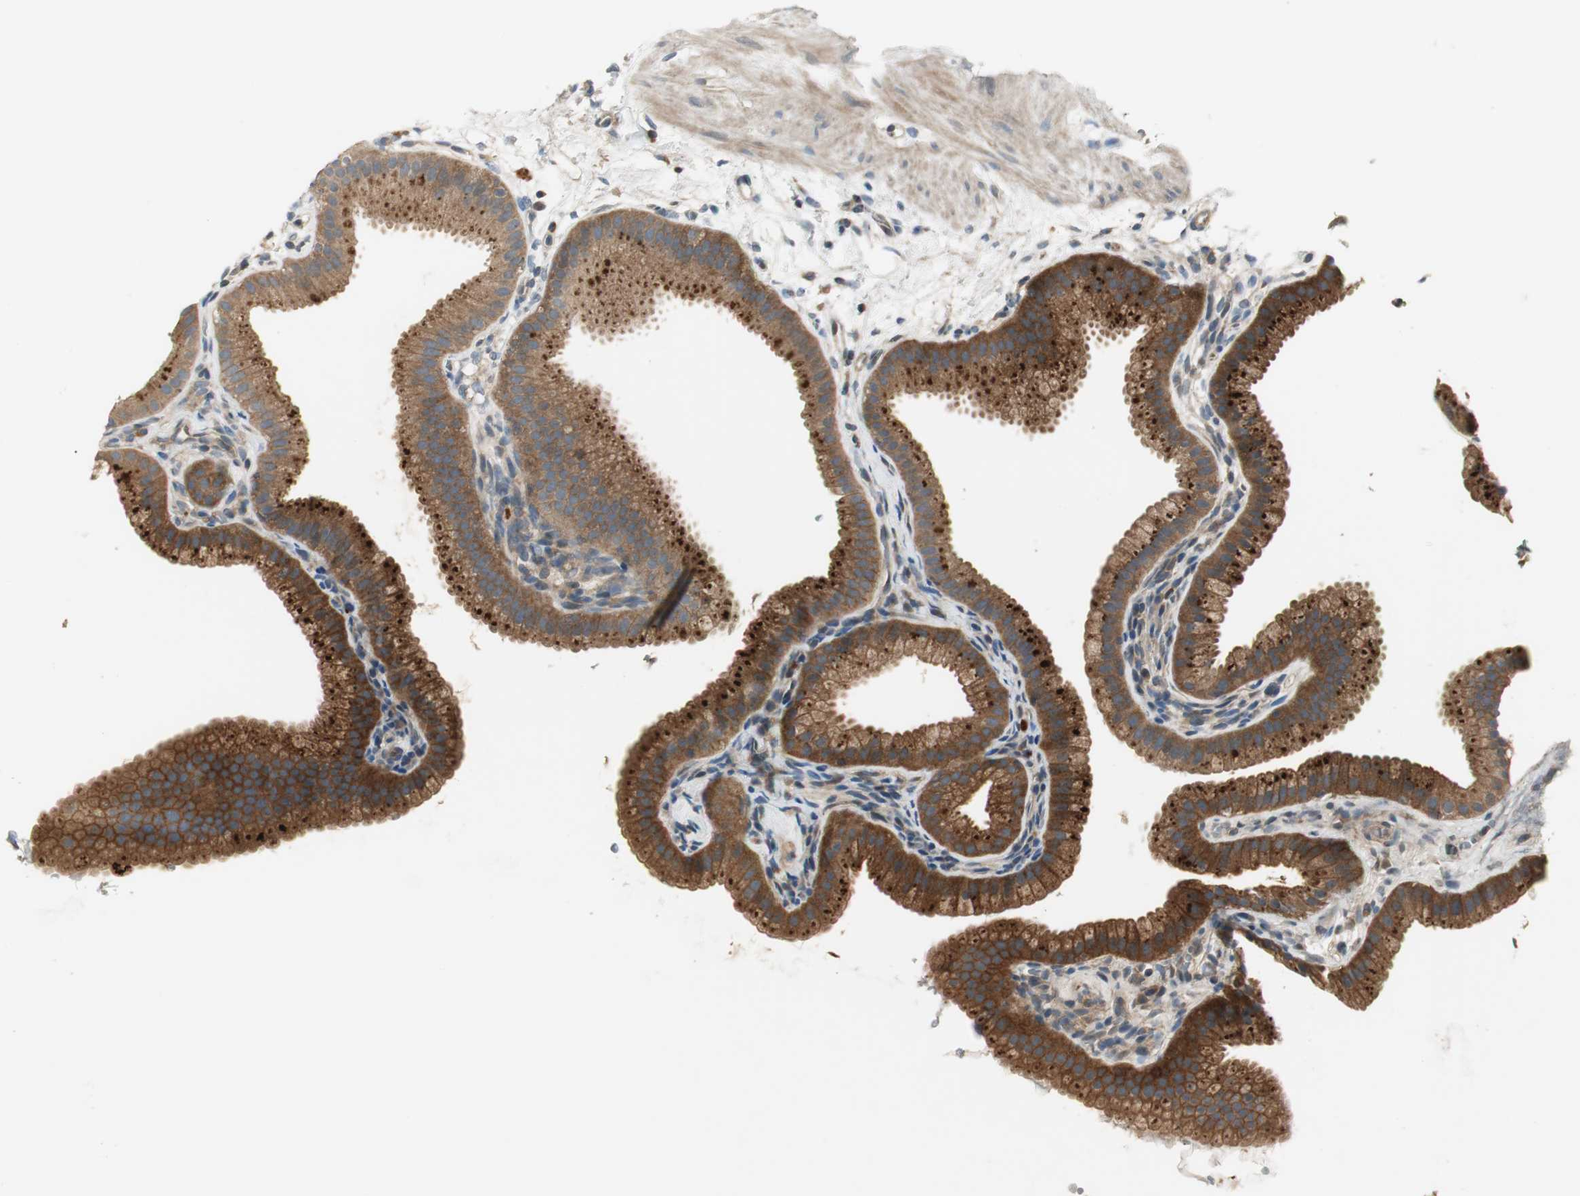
{"staining": {"intensity": "strong", "quantity": ">75%", "location": "cytoplasmic/membranous"}, "tissue": "gallbladder", "cell_type": "Glandular cells", "image_type": "normal", "snomed": [{"axis": "morphology", "description": "Normal tissue, NOS"}, {"axis": "topography", "description": "Gallbladder"}], "caption": "Brown immunohistochemical staining in unremarkable human gallbladder demonstrates strong cytoplasmic/membranous positivity in about >75% of glandular cells.", "gene": "PRKAA1", "patient": {"sex": "female", "age": 64}}